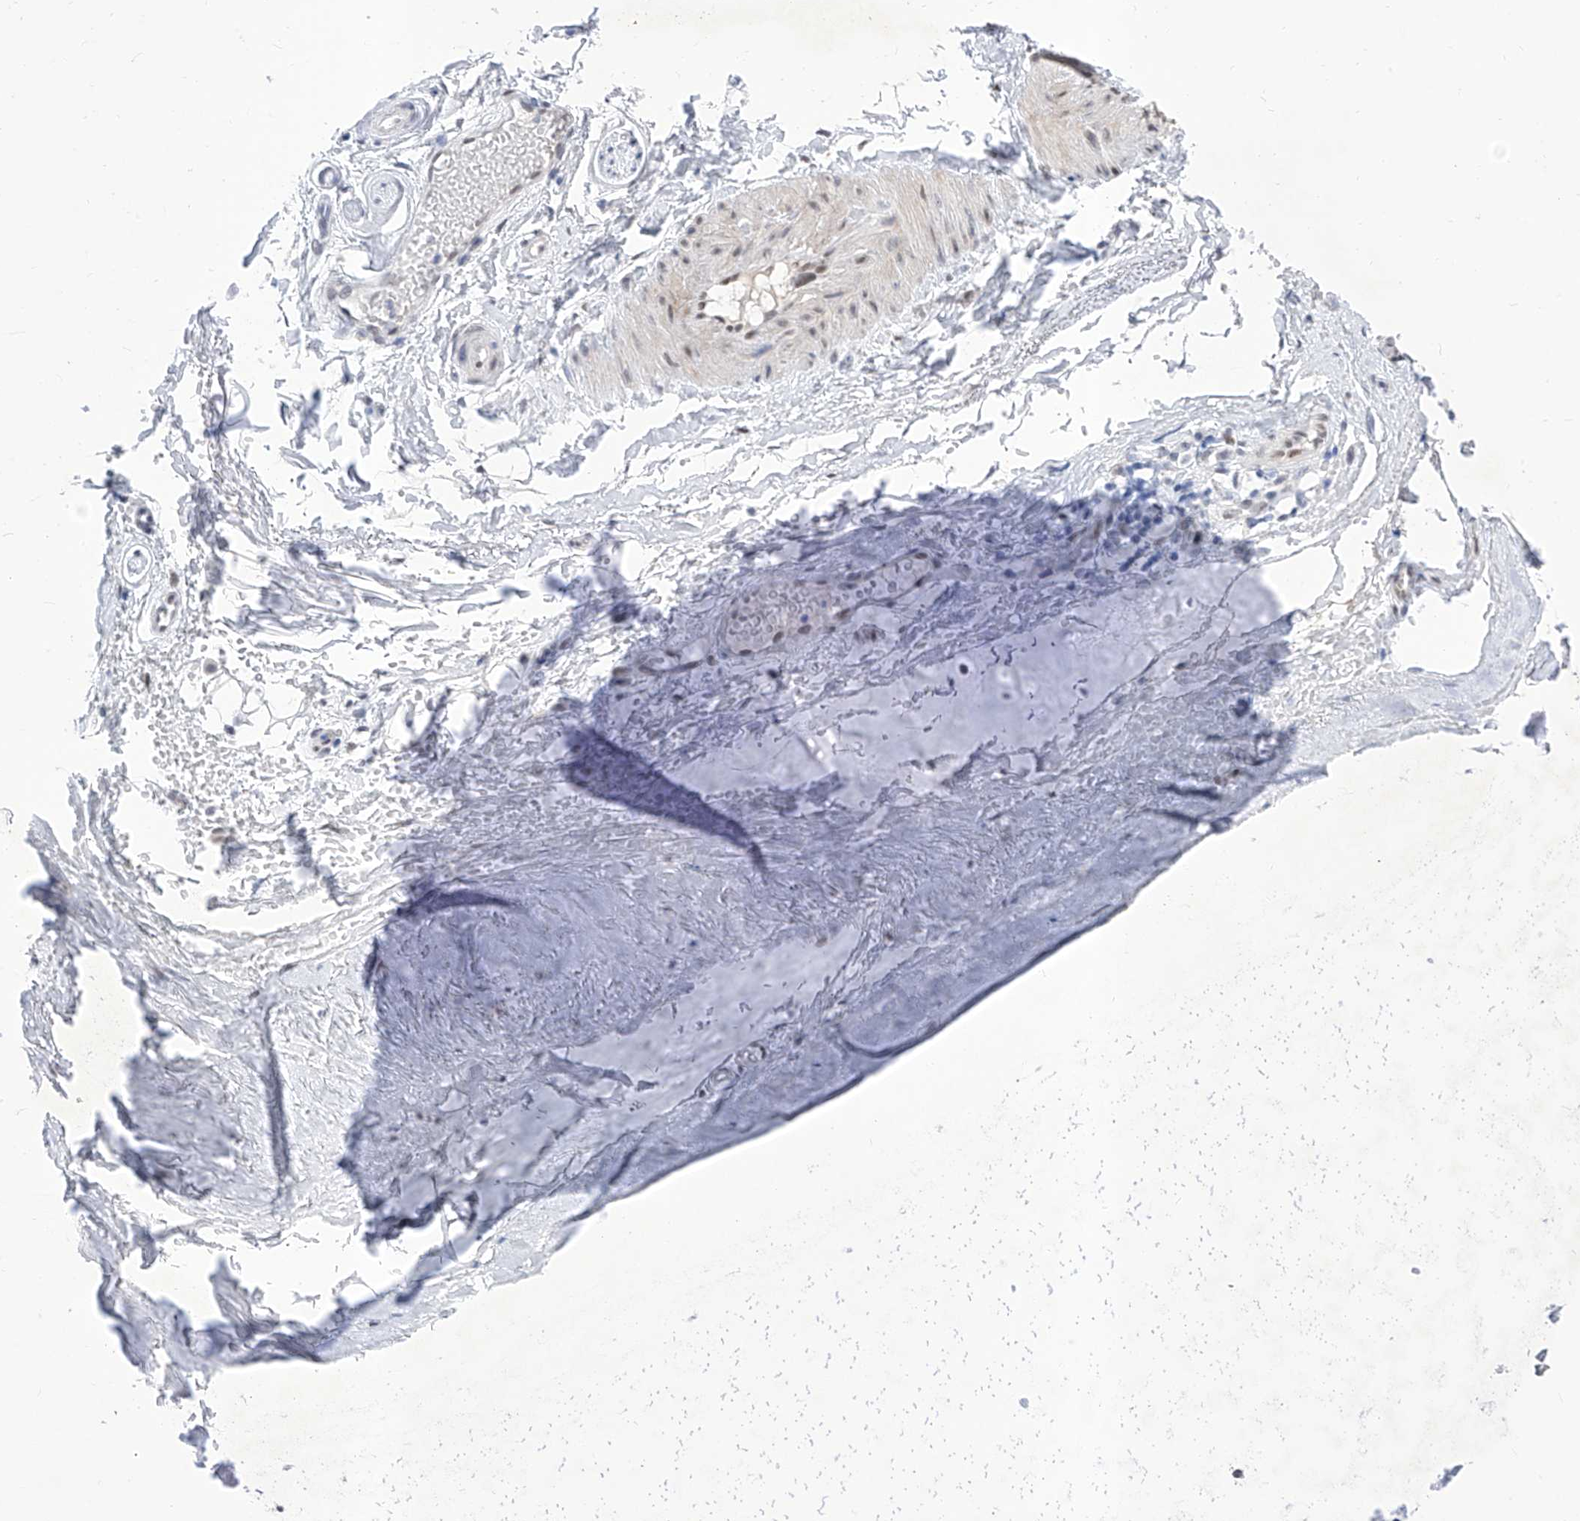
{"staining": {"intensity": "negative", "quantity": "none", "location": "none"}, "tissue": "adipose tissue", "cell_type": "Adipocytes", "image_type": "normal", "snomed": [{"axis": "morphology", "description": "Normal tissue, NOS"}, {"axis": "morphology", "description": "Basal cell carcinoma"}, {"axis": "topography", "description": "Skin"}], "caption": "Immunohistochemistry image of benign adipose tissue: human adipose tissue stained with DAB (3,3'-diaminobenzidine) reveals no significant protein positivity in adipocytes.", "gene": "ATN1", "patient": {"sex": "female", "age": 89}}